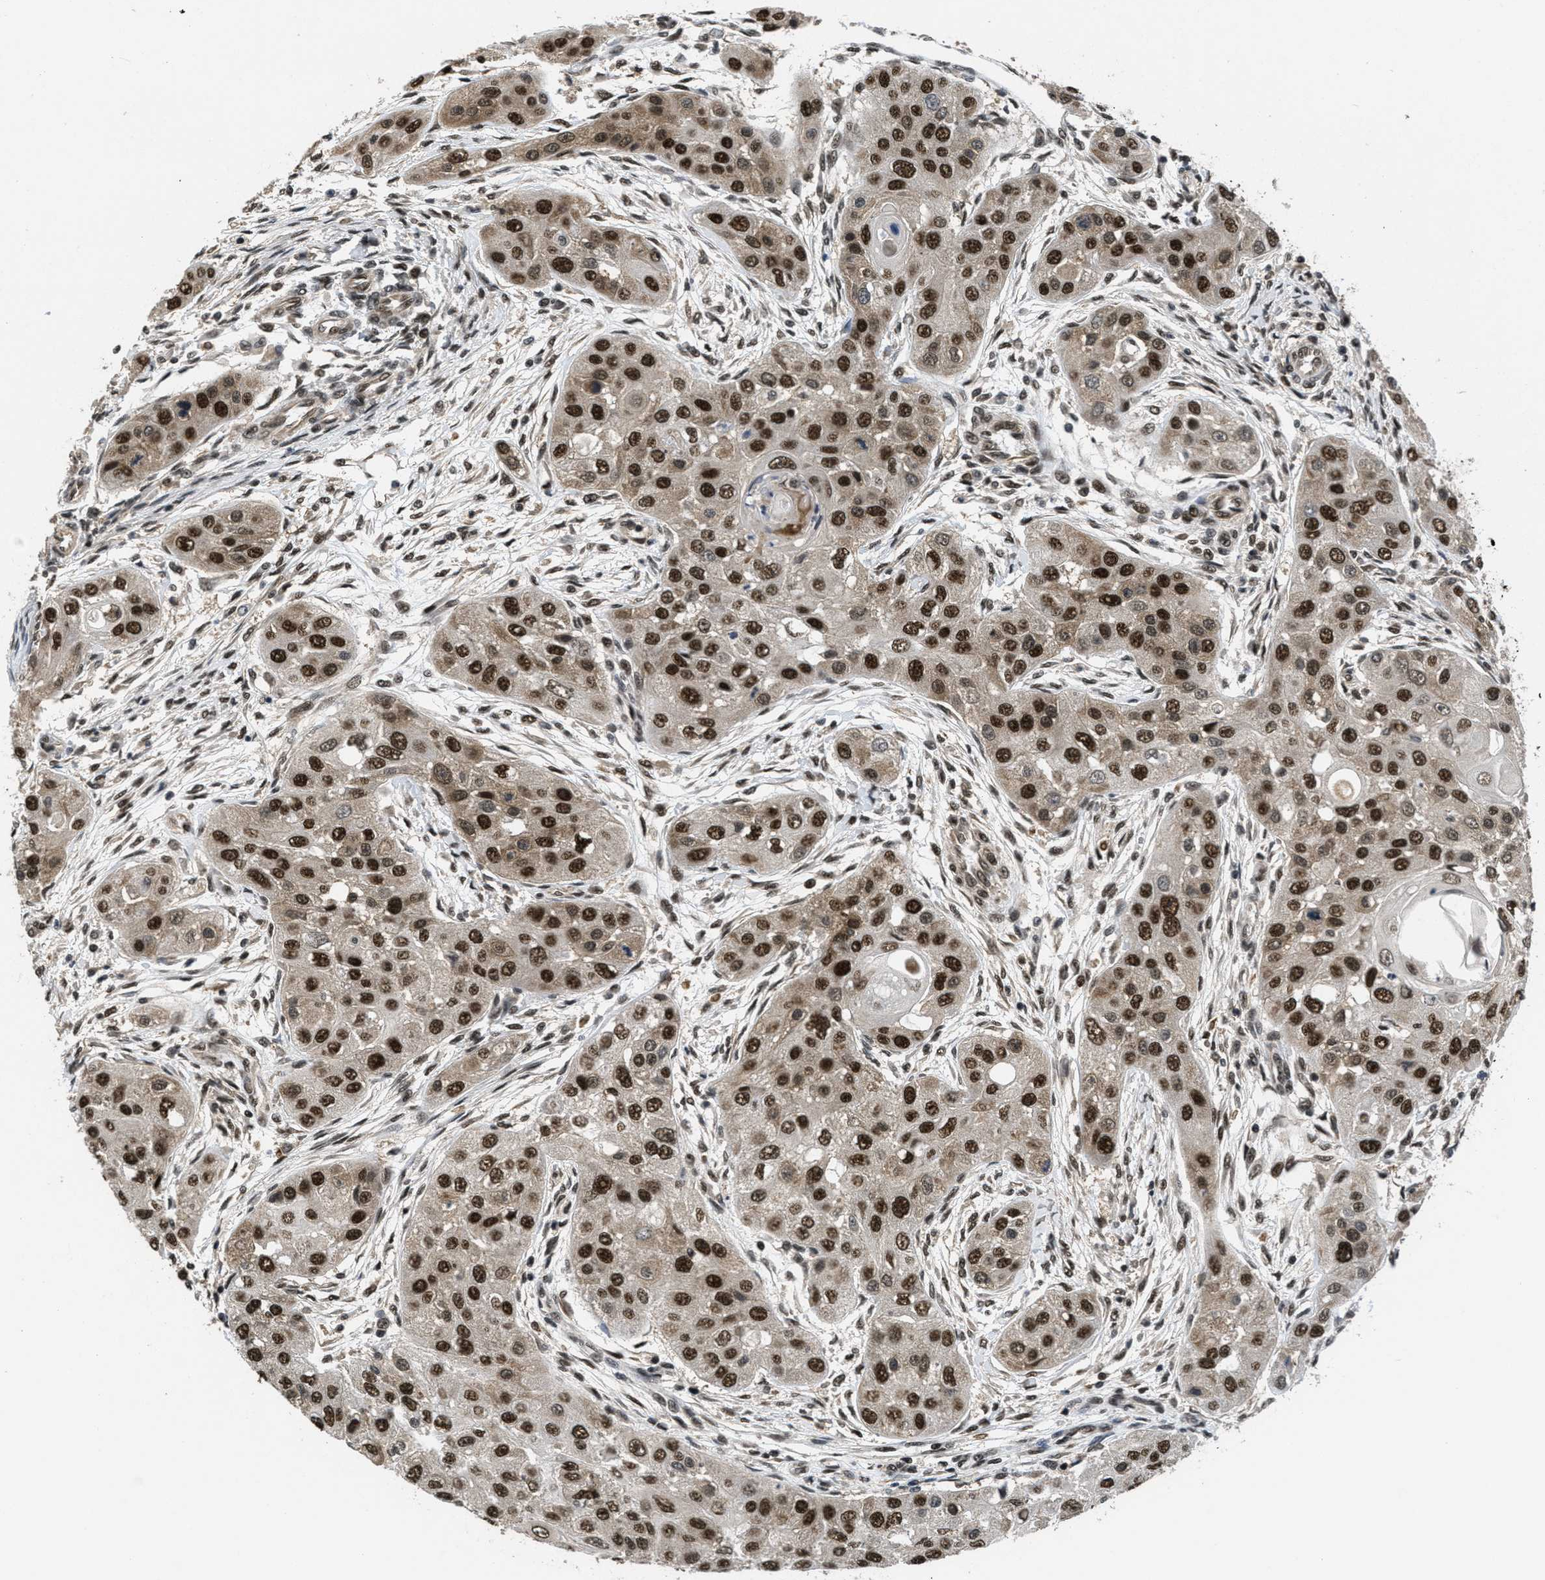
{"staining": {"intensity": "strong", "quantity": ">75%", "location": "cytoplasmic/membranous,nuclear"}, "tissue": "head and neck cancer", "cell_type": "Tumor cells", "image_type": "cancer", "snomed": [{"axis": "morphology", "description": "Normal tissue, NOS"}, {"axis": "morphology", "description": "Squamous cell carcinoma, NOS"}, {"axis": "topography", "description": "Skeletal muscle"}, {"axis": "topography", "description": "Head-Neck"}], "caption": "Immunohistochemistry histopathology image of human squamous cell carcinoma (head and neck) stained for a protein (brown), which shows high levels of strong cytoplasmic/membranous and nuclear staining in about >75% of tumor cells.", "gene": "CUL4B", "patient": {"sex": "male", "age": 51}}